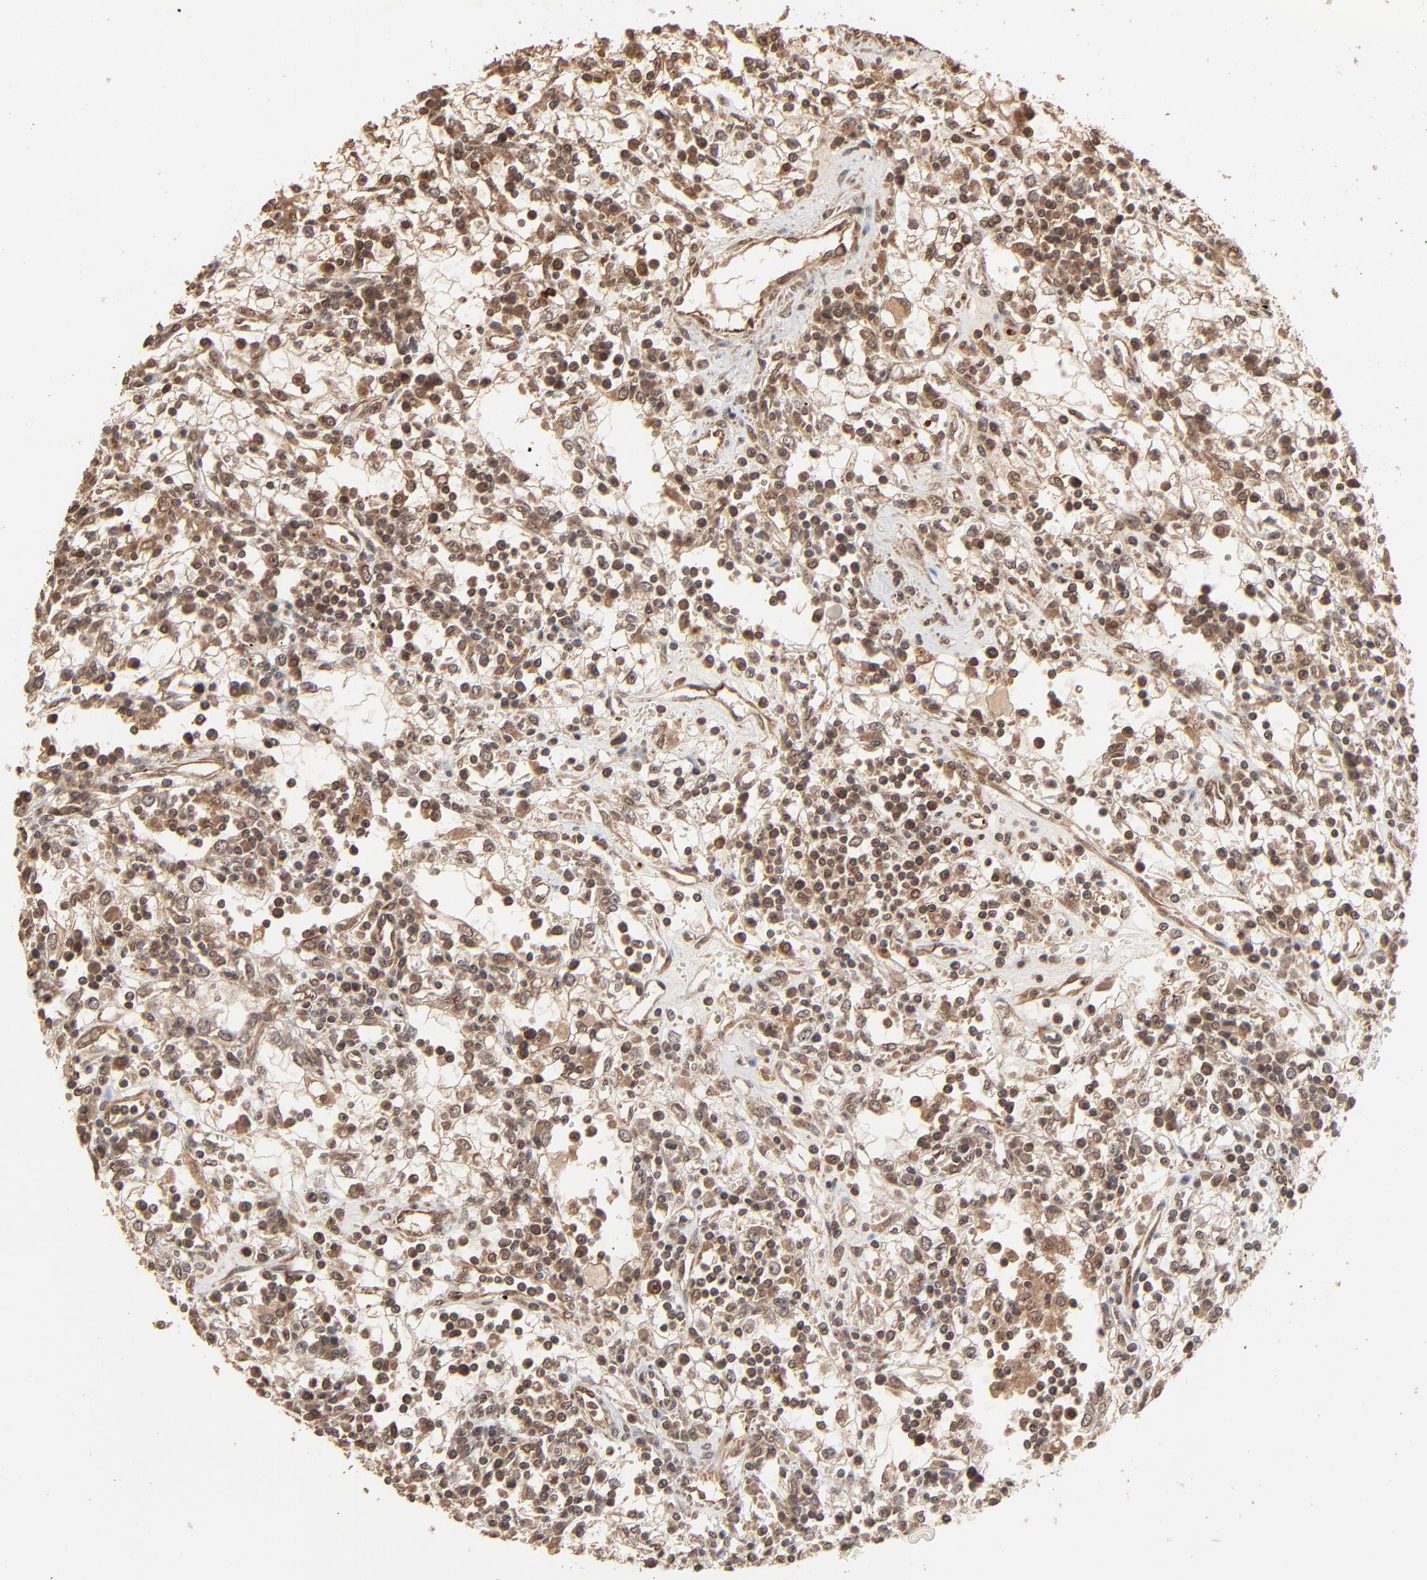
{"staining": {"intensity": "moderate", "quantity": ">75%", "location": "cytoplasmic/membranous,nuclear"}, "tissue": "renal cancer", "cell_type": "Tumor cells", "image_type": "cancer", "snomed": [{"axis": "morphology", "description": "Adenocarcinoma, NOS"}, {"axis": "topography", "description": "Kidney"}], "caption": "Renal cancer (adenocarcinoma) stained for a protein reveals moderate cytoplasmic/membranous and nuclear positivity in tumor cells.", "gene": "FAM227A", "patient": {"sex": "male", "age": 82}}